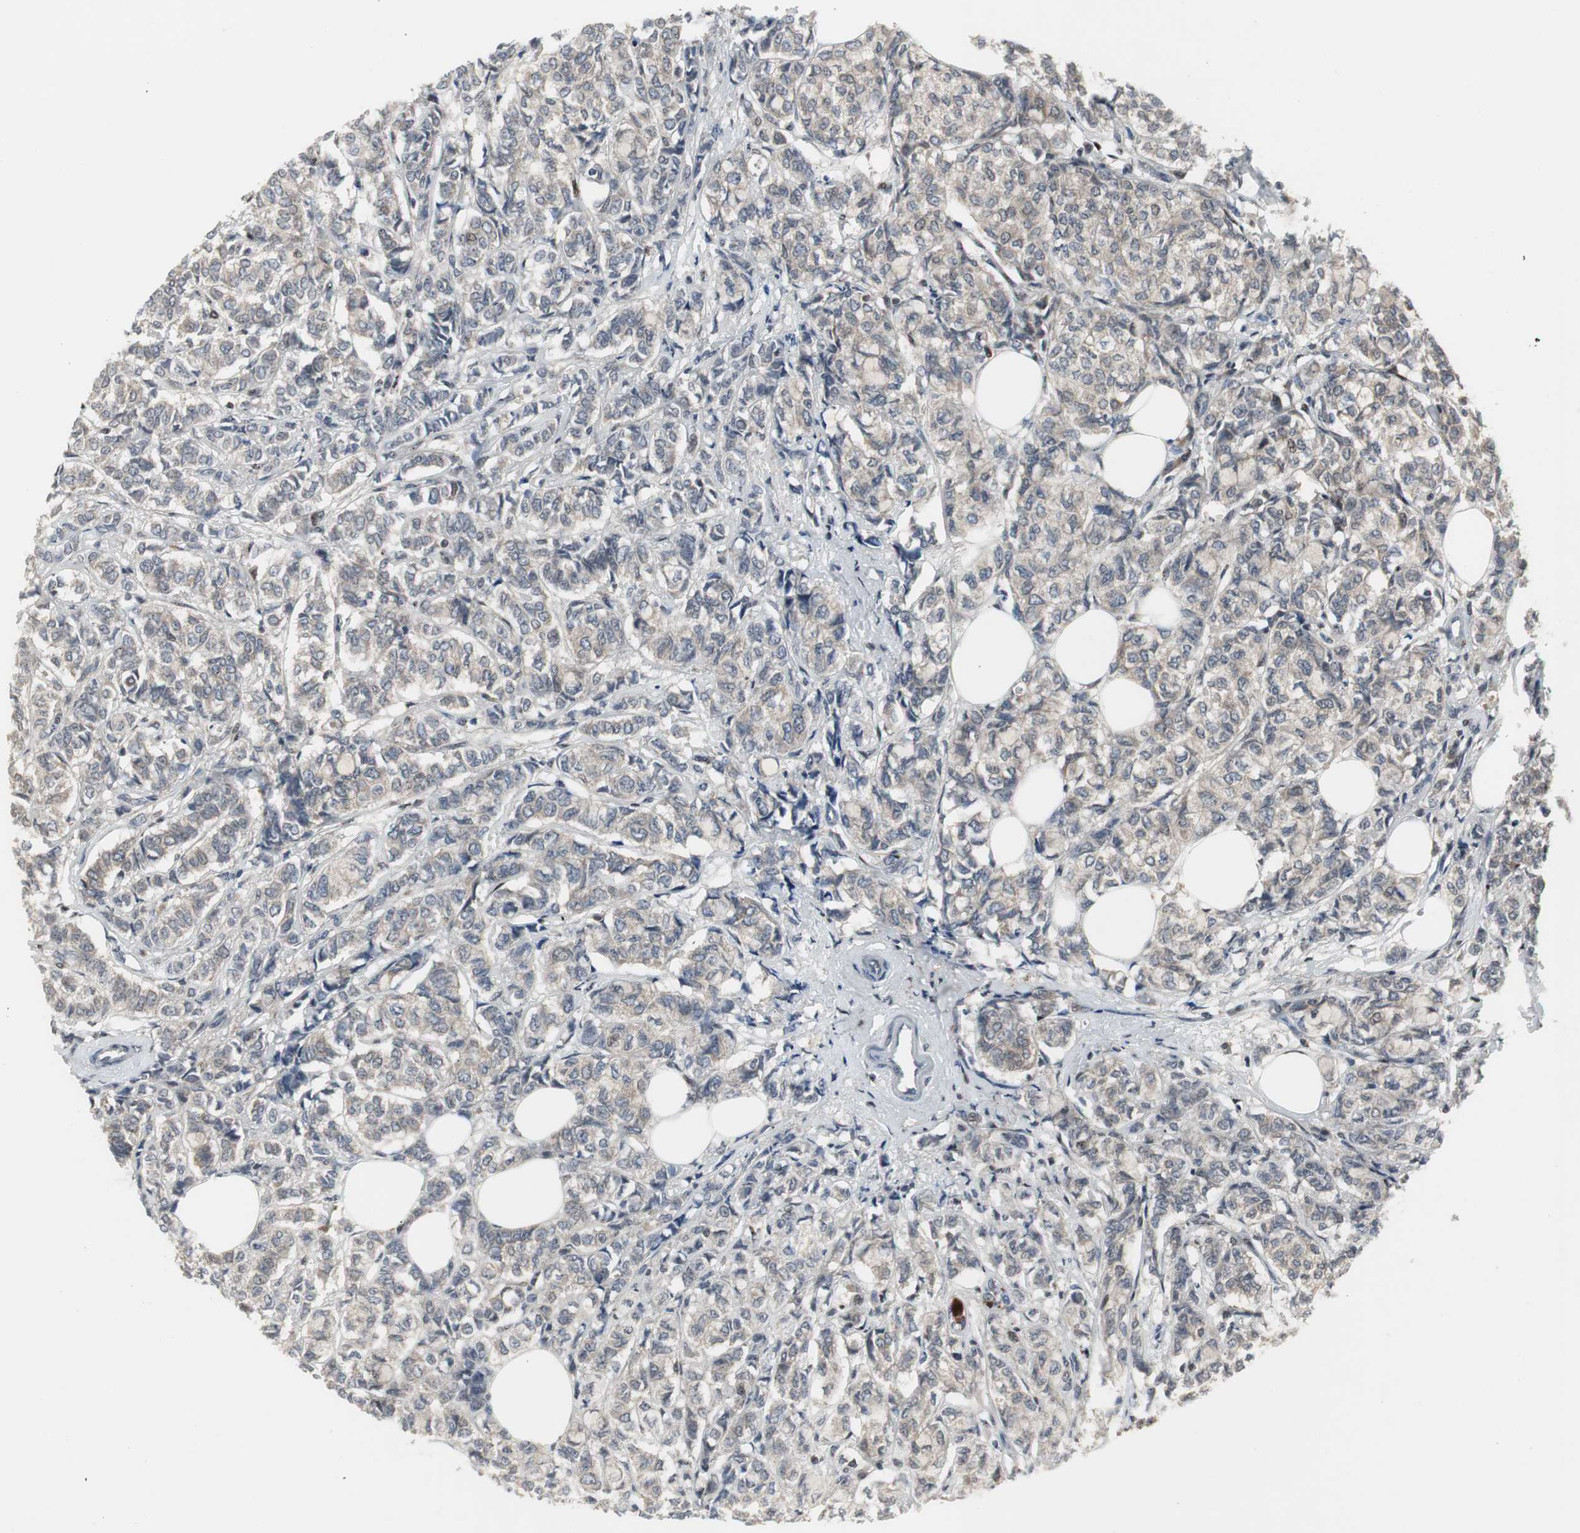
{"staining": {"intensity": "negative", "quantity": "none", "location": "none"}, "tissue": "breast cancer", "cell_type": "Tumor cells", "image_type": "cancer", "snomed": [{"axis": "morphology", "description": "Lobular carcinoma"}, {"axis": "topography", "description": "Breast"}], "caption": "Human breast lobular carcinoma stained for a protein using immunohistochemistry displays no expression in tumor cells.", "gene": "GRK2", "patient": {"sex": "female", "age": 60}}